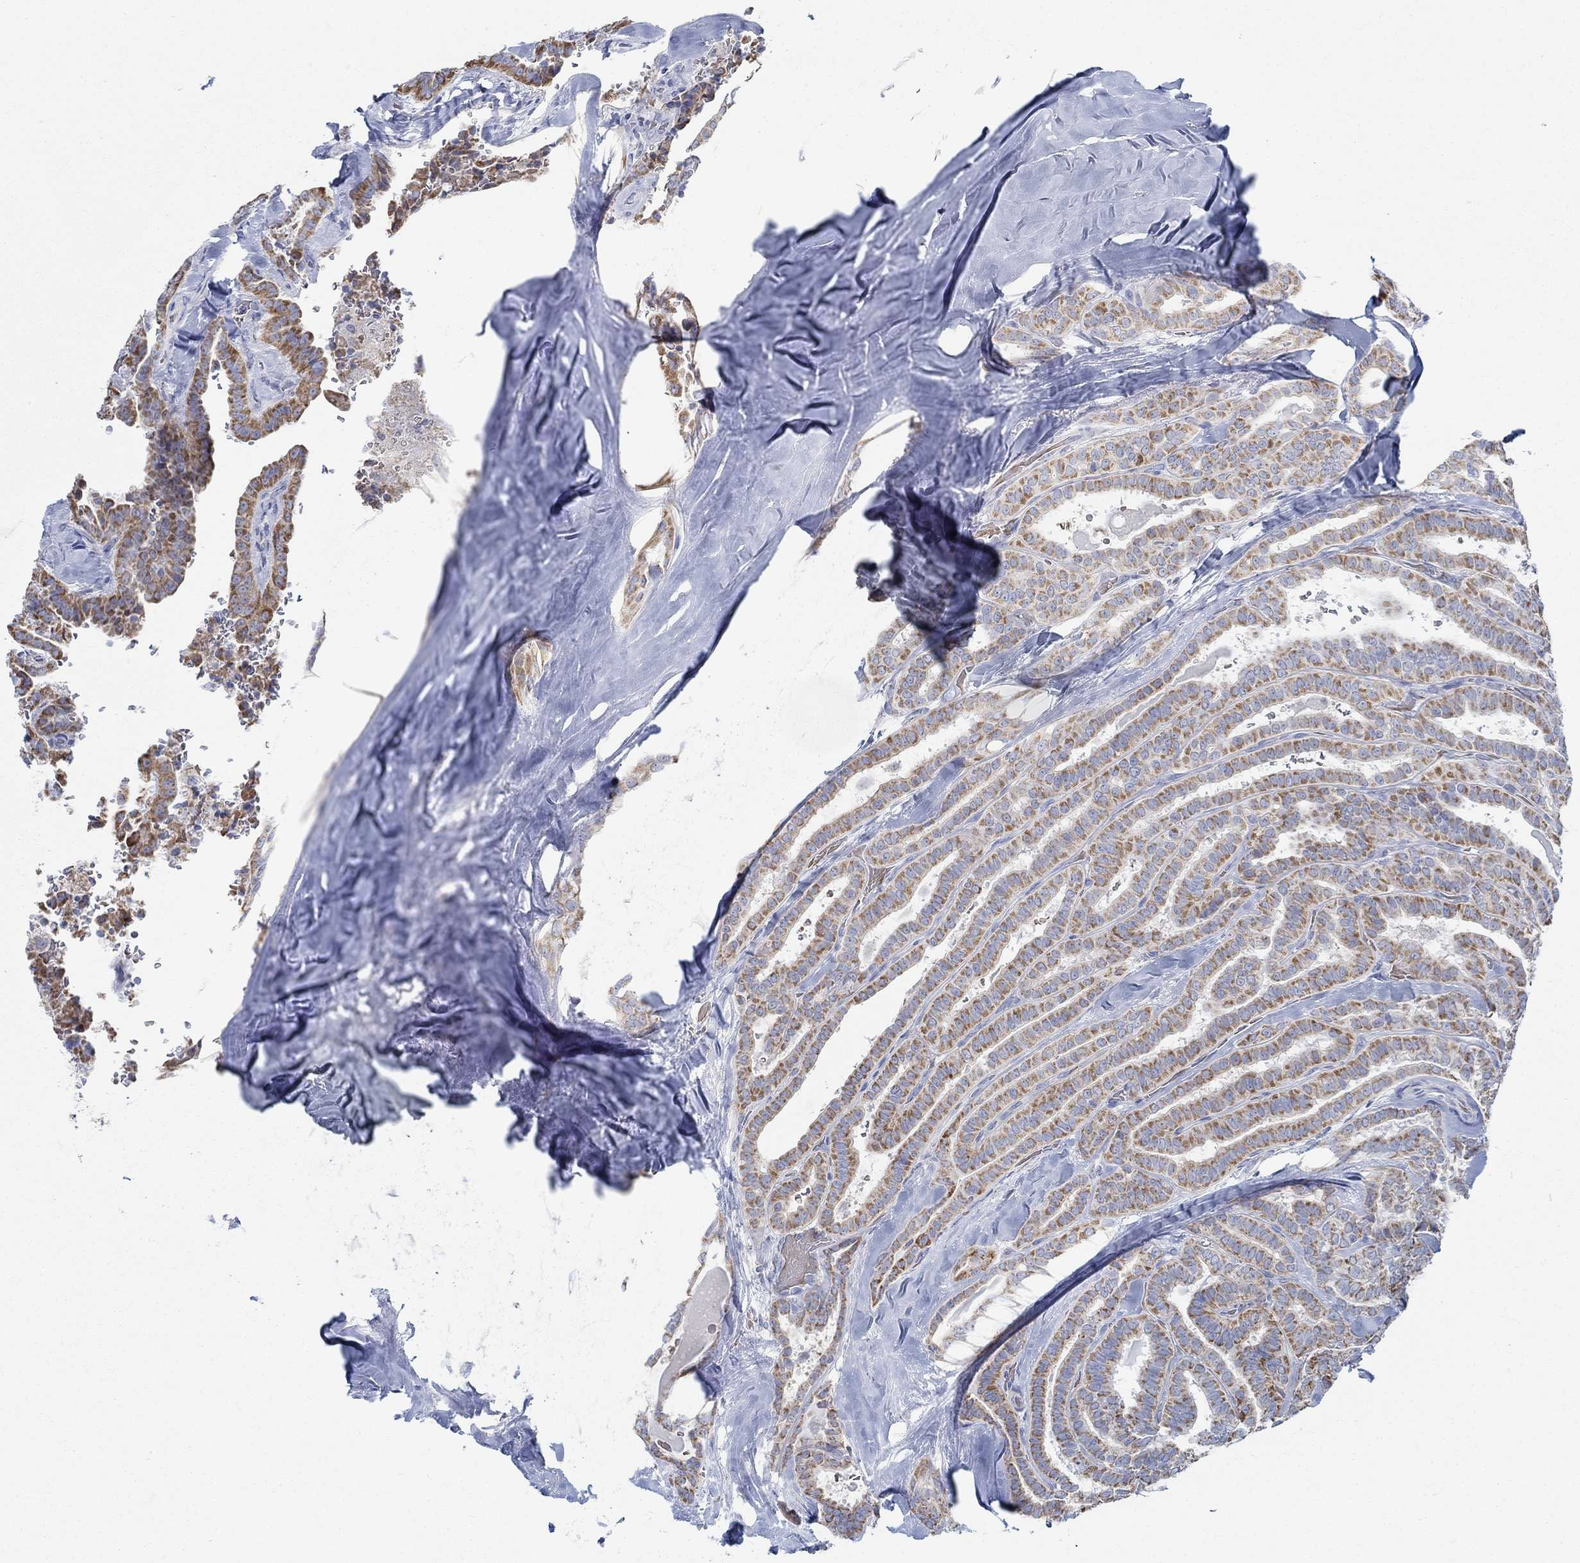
{"staining": {"intensity": "strong", "quantity": ">75%", "location": "cytoplasmic/membranous"}, "tissue": "thyroid cancer", "cell_type": "Tumor cells", "image_type": "cancer", "snomed": [{"axis": "morphology", "description": "Papillary adenocarcinoma, NOS"}, {"axis": "topography", "description": "Thyroid gland"}], "caption": "Immunohistochemistry (IHC) of human thyroid papillary adenocarcinoma exhibits high levels of strong cytoplasmic/membranous positivity in approximately >75% of tumor cells.", "gene": "GLOD5", "patient": {"sex": "female", "age": 39}}